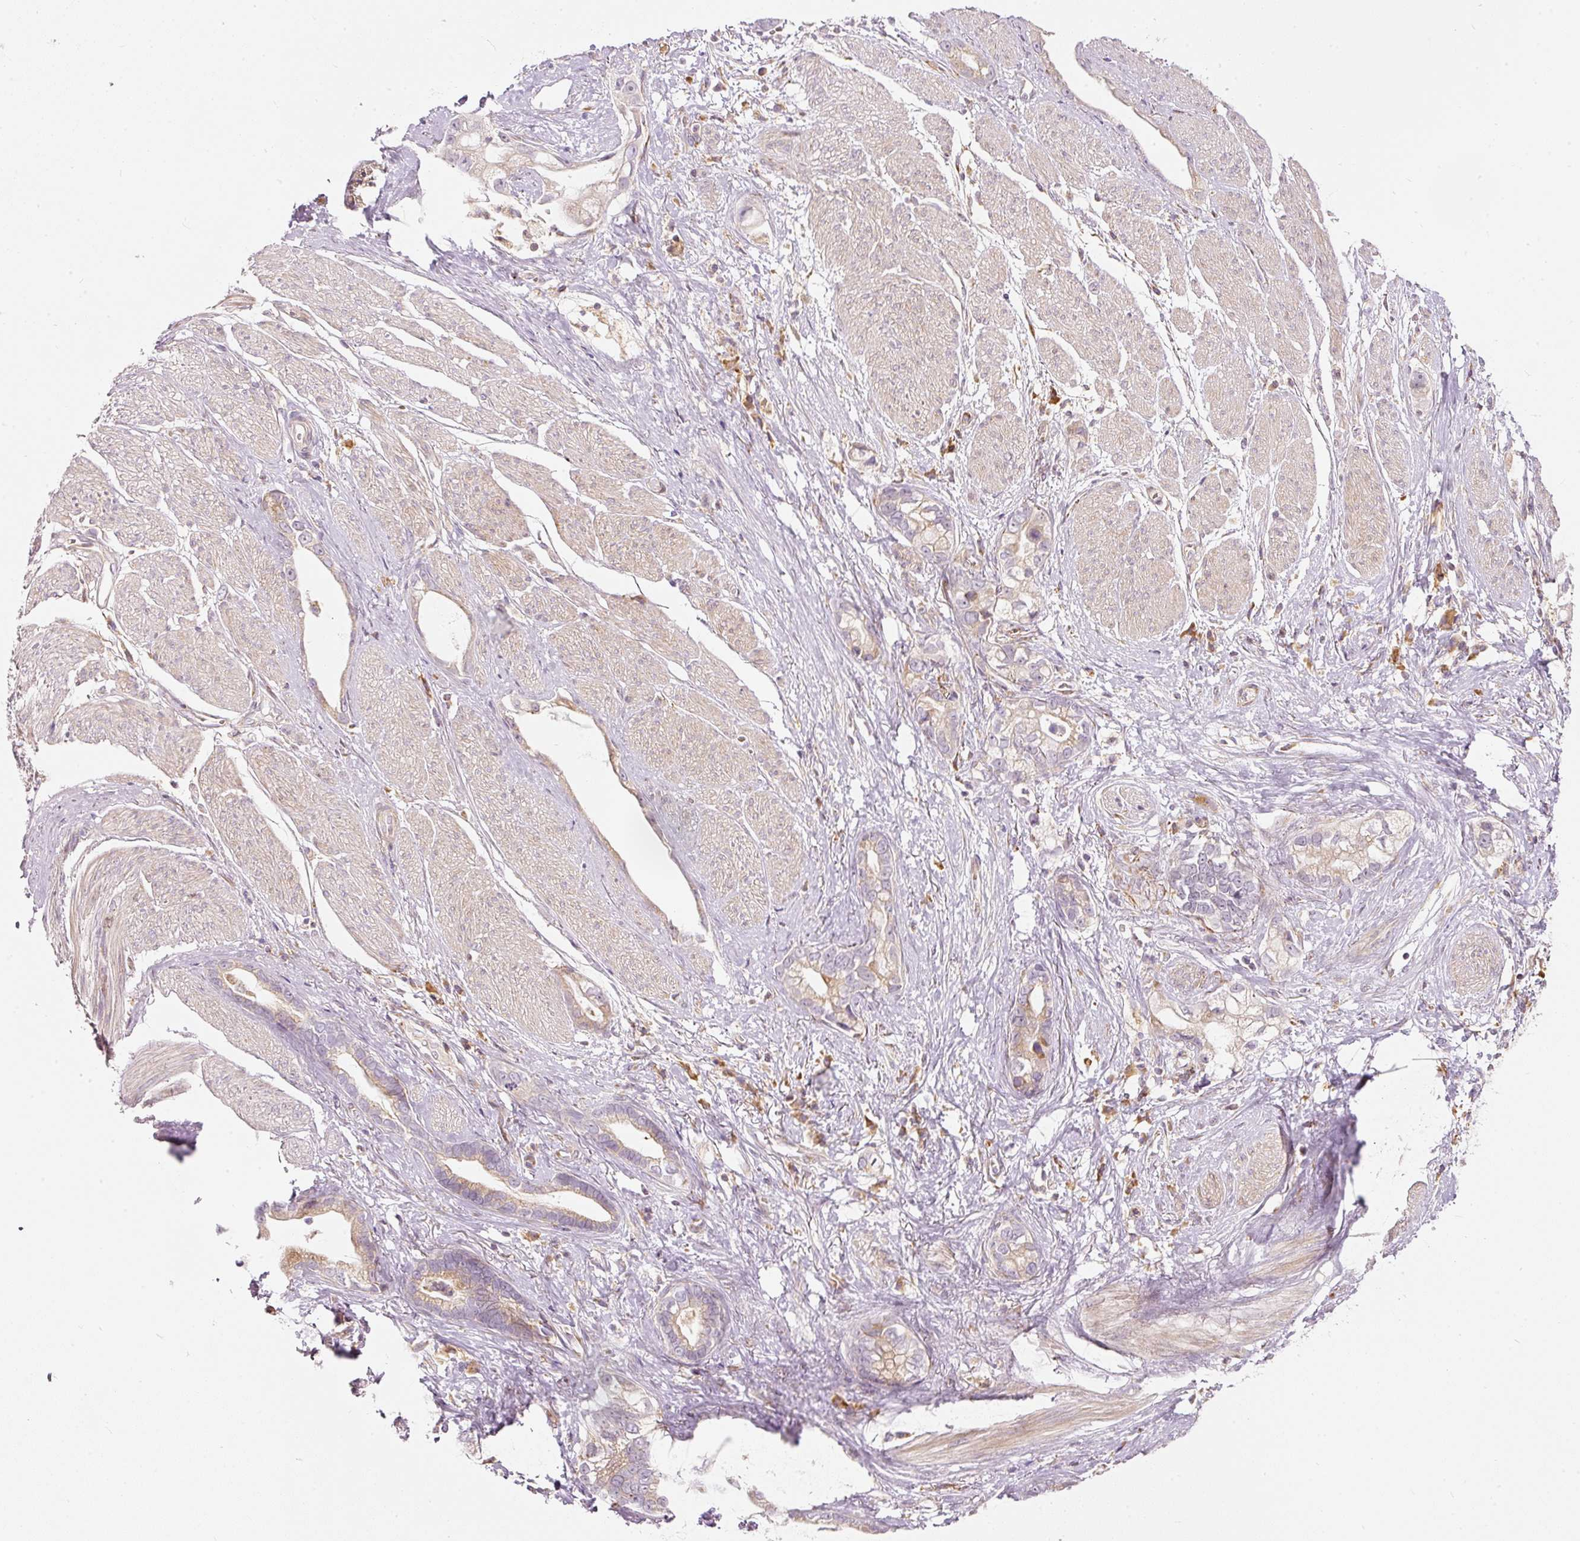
{"staining": {"intensity": "weak", "quantity": "25%-75%", "location": "cytoplasmic/membranous"}, "tissue": "stomach cancer", "cell_type": "Tumor cells", "image_type": "cancer", "snomed": [{"axis": "morphology", "description": "Adenocarcinoma, NOS"}, {"axis": "topography", "description": "Stomach"}], "caption": "Protein staining displays weak cytoplasmic/membranous staining in approximately 25%-75% of tumor cells in stomach adenocarcinoma.", "gene": "SNAPC5", "patient": {"sex": "male", "age": 55}}